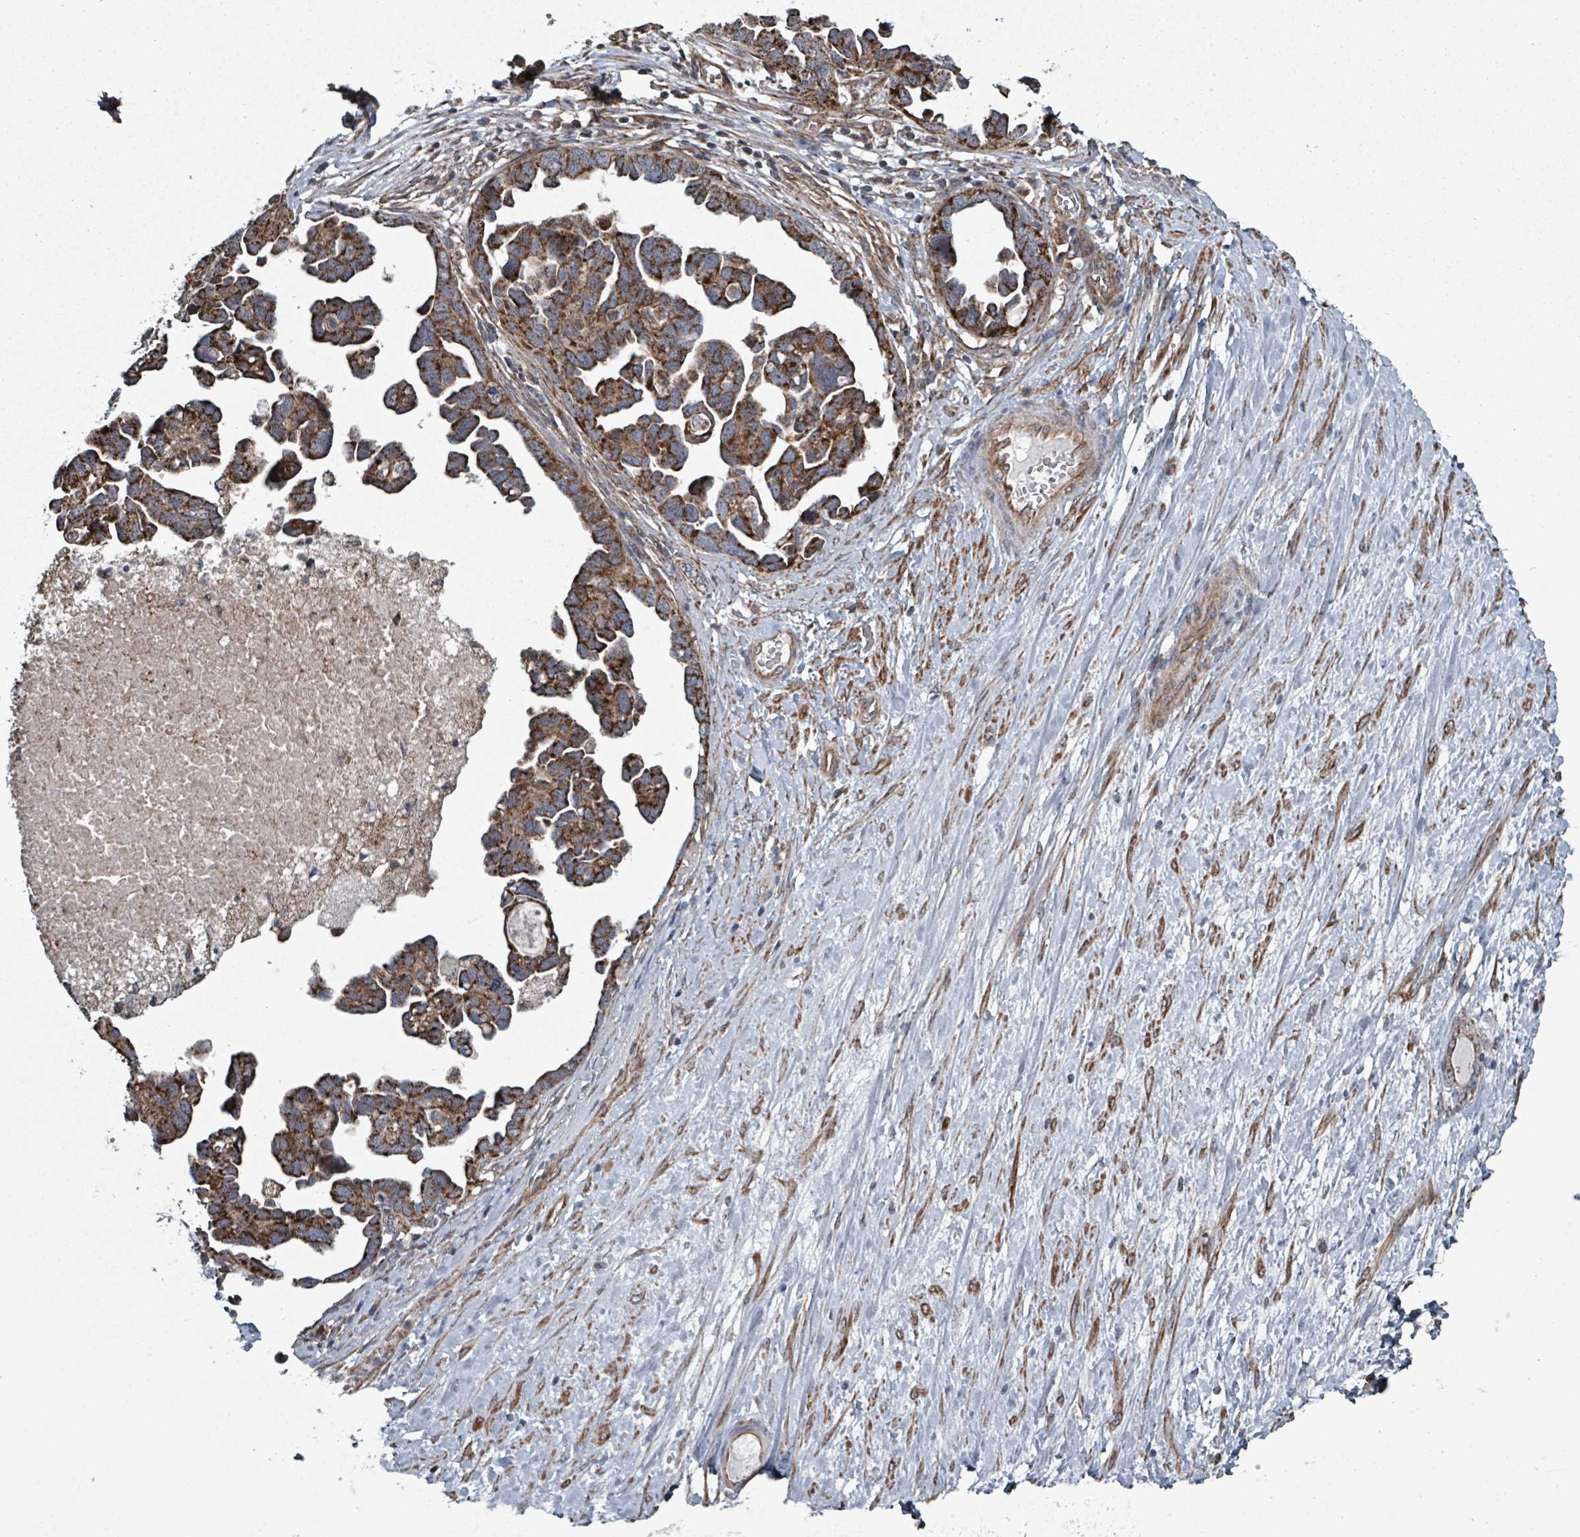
{"staining": {"intensity": "strong", "quantity": ">75%", "location": "cytoplasmic/membranous"}, "tissue": "ovarian cancer", "cell_type": "Tumor cells", "image_type": "cancer", "snomed": [{"axis": "morphology", "description": "Cystadenocarcinoma, serous, NOS"}, {"axis": "topography", "description": "Ovary"}], "caption": "Tumor cells display strong cytoplasmic/membranous expression in about >75% of cells in serous cystadenocarcinoma (ovarian). Using DAB (brown) and hematoxylin (blue) stains, captured at high magnification using brightfield microscopy.", "gene": "MRPL4", "patient": {"sex": "female", "age": 54}}